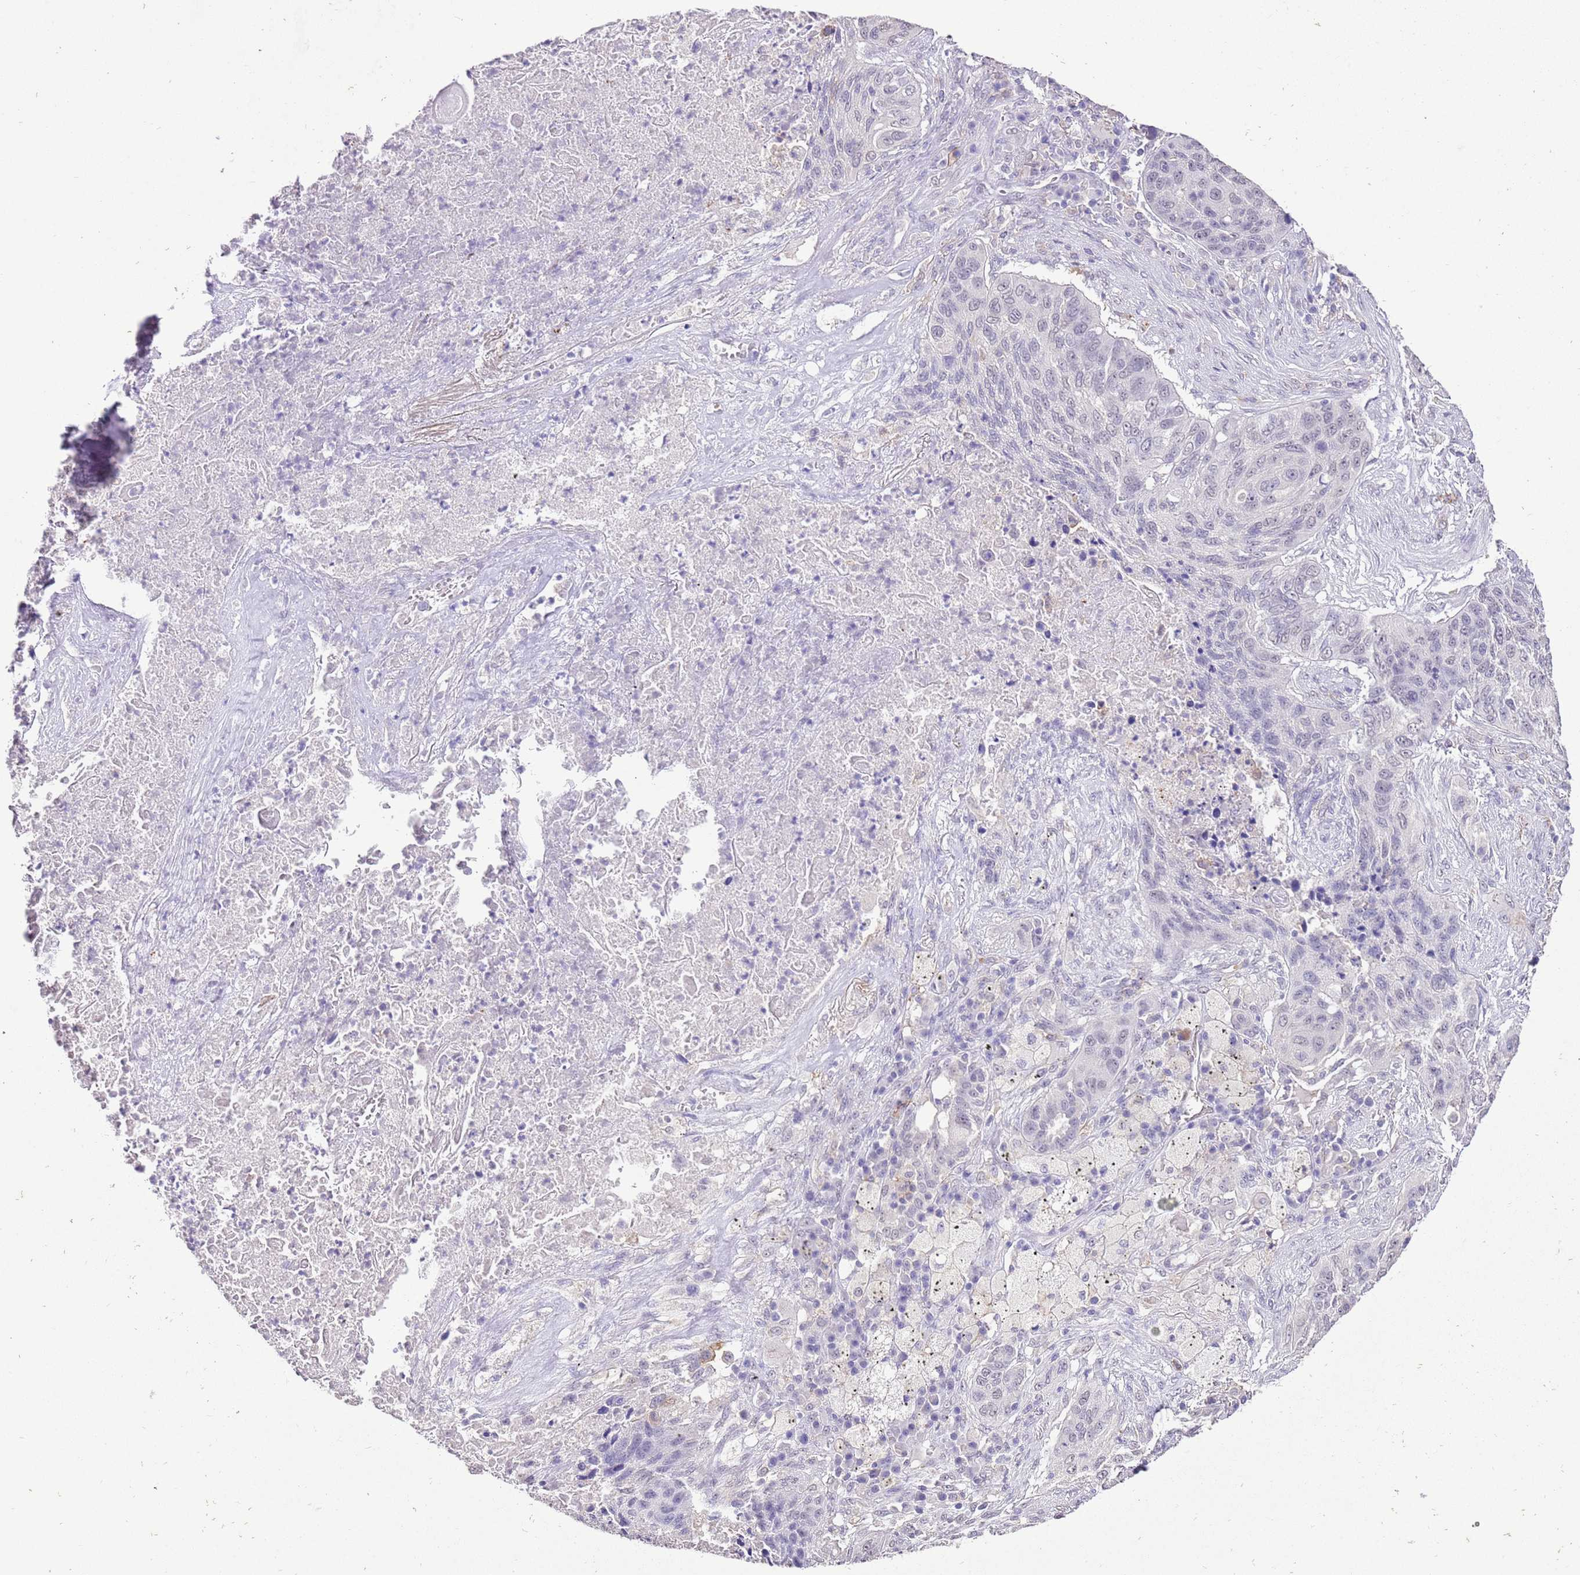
{"staining": {"intensity": "weak", "quantity": "<25%", "location": "nuclear"}, "tissue": "lung cancer", "cell_type": "Tumor cells", "image_type": "cancer", "snomed": [{"axis": "morphology", "description": "Squamous cell carcinoma, NOS"}, {"axis": "topography", "description": "Lung"}], "caption": "Tumor cells are negative for protein expression in human squamous cell carcinoma (lung). (DAB immunohistochemistry with hematoxylin counter stain).", "gene": "IZUMO4", "patient": {"sex": "female", "age": 63}}